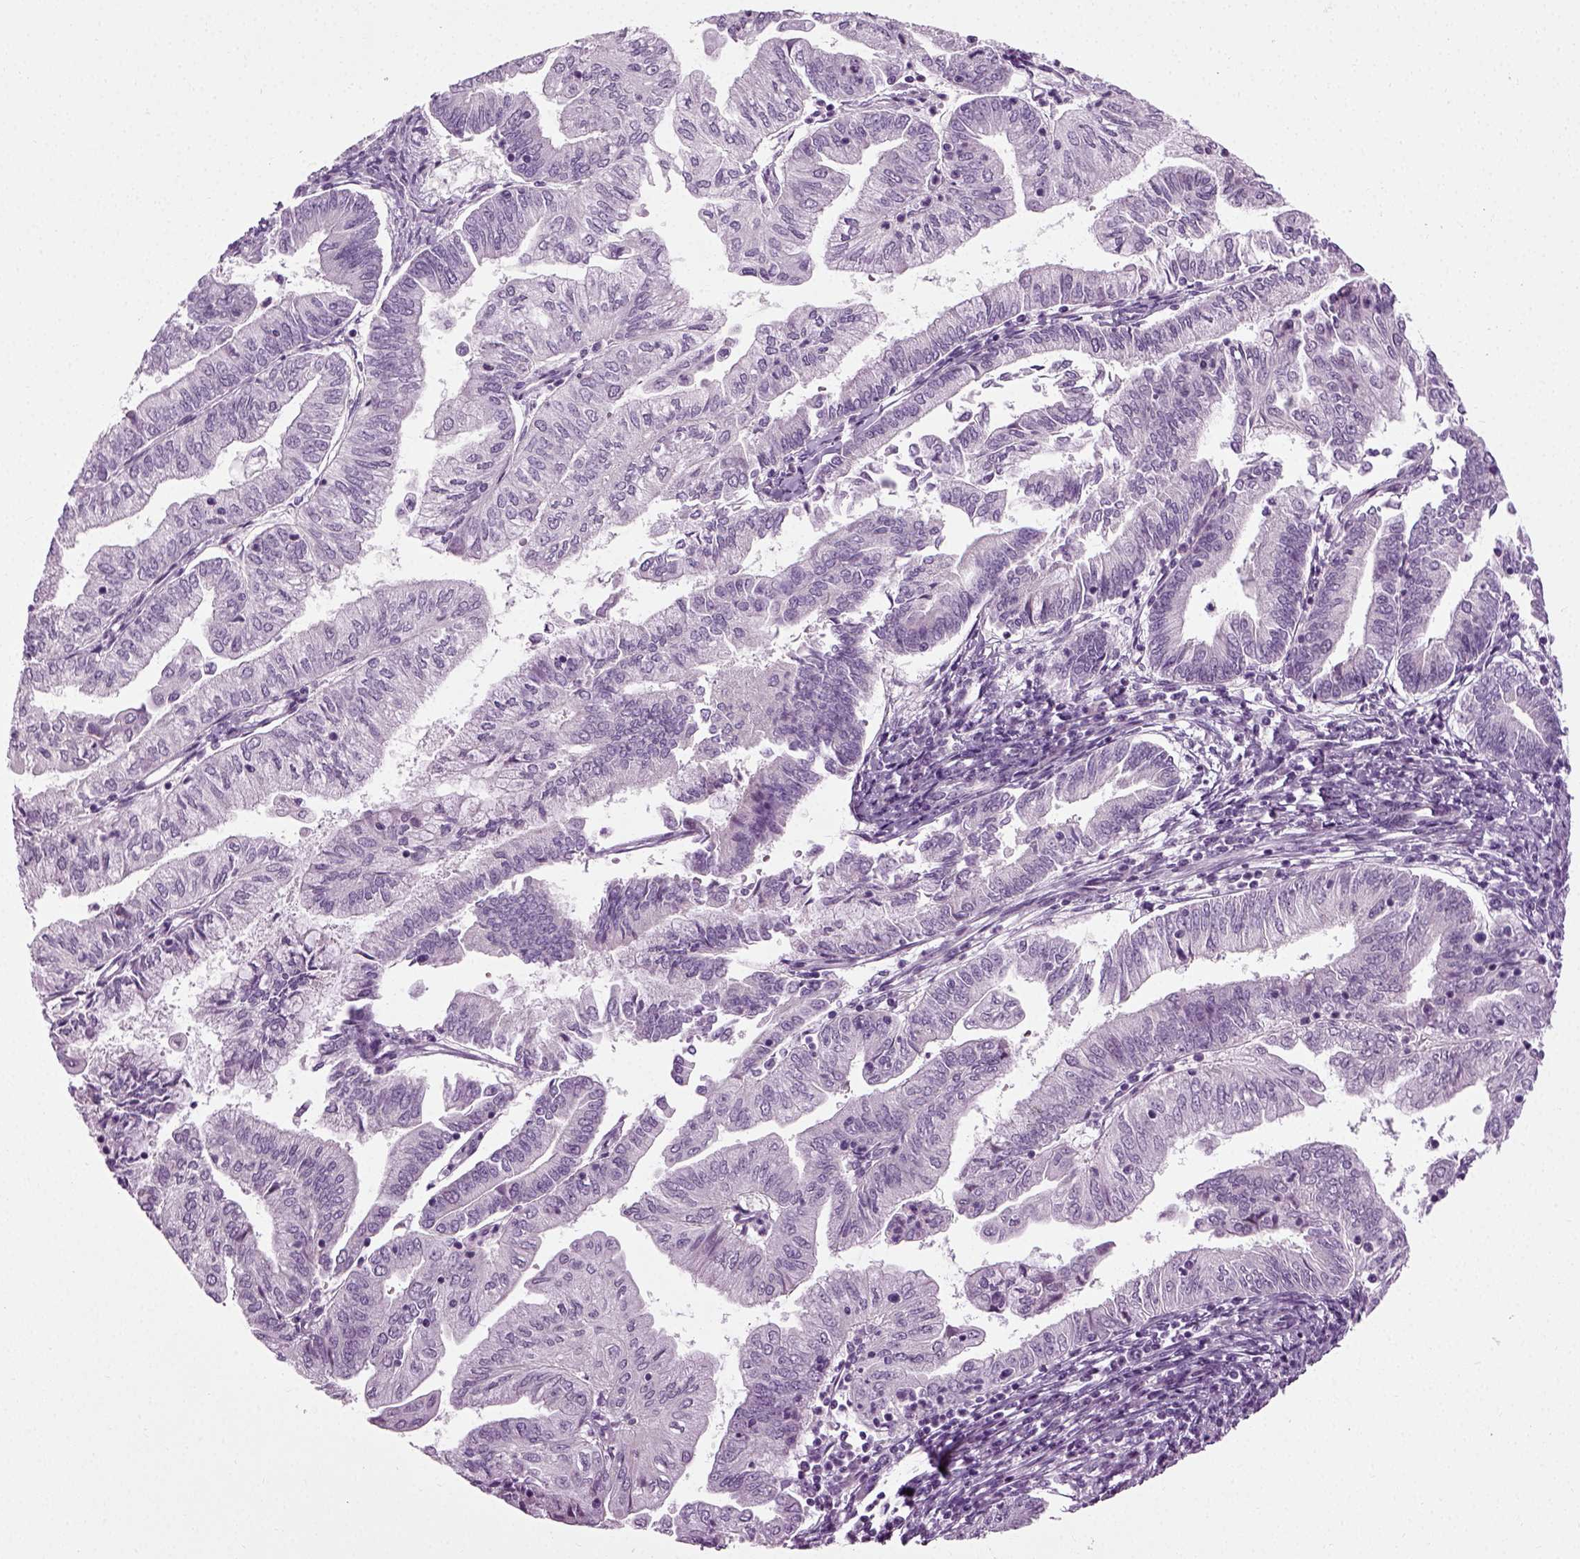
{"staining": {"intensity": "negative", "quantity": "none", "location": "none"}, "tissue": "endometrial cancer", "cell_type": "Tumor cells", "image_type": "cancer", "snomed": [{"axis": "morphology", "description": "Adenocarcinoma, NOS"}, {"axis": "topography", "description": "Endometrium"}], "caption": "Photomicrograph shows no significant protein positivity in tumor cells of endometrial cancer. (Stains: DAB (3,3'-diaminobenzidine) immunohistochemistry (IHC) with hematoxylin counter stain, Microscopy: brightfield microscopy at high magnification).", "gene": "SCG5", "patient": {"sex": "female", "age": 55}}